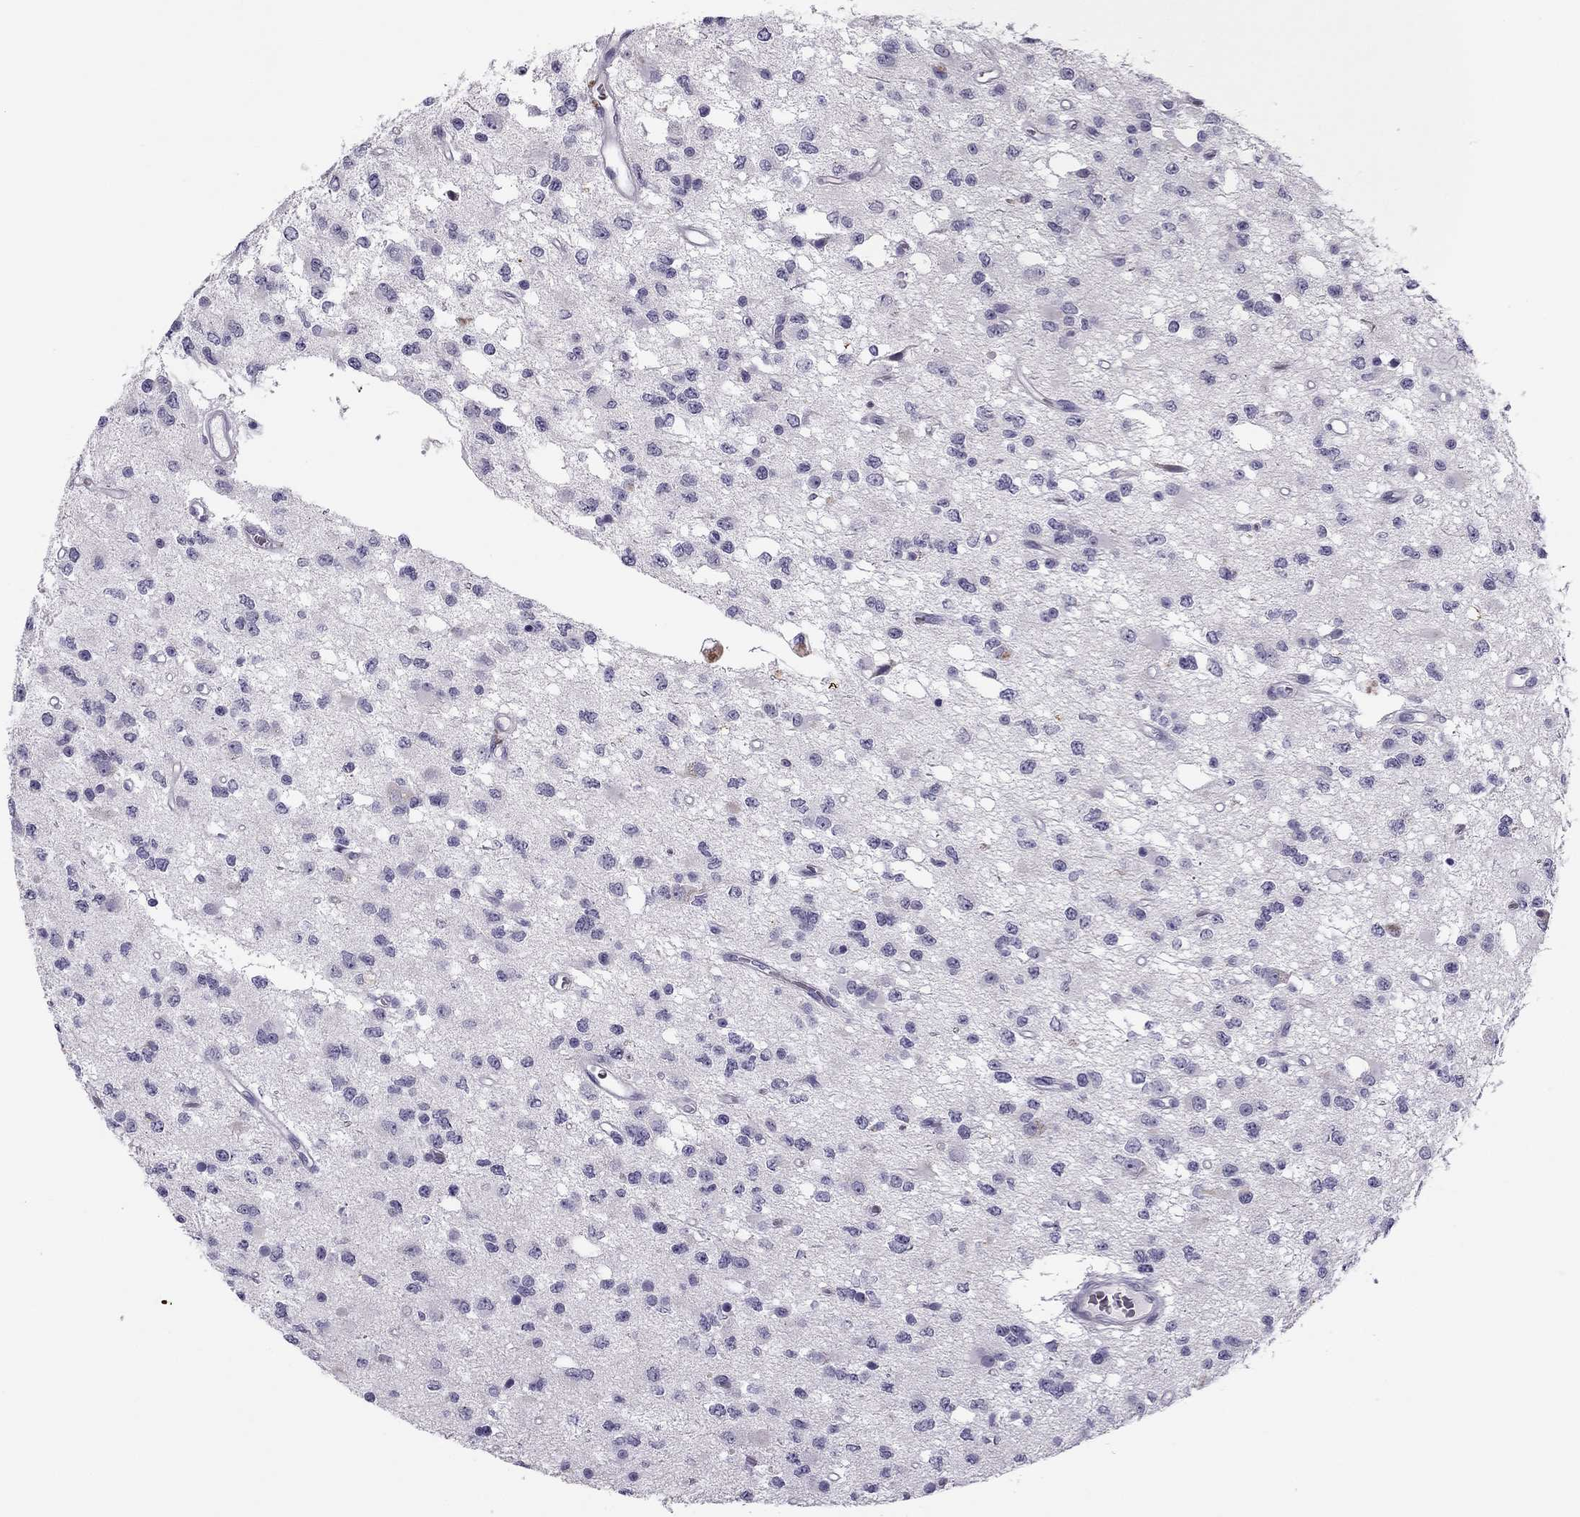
{"staining": {"intensity": "negative", "quantity": "none", "location": "none"}, "tissue": "glioma", "cell_type": "Tumor cells", "image_type": "cancer", "snomed": [{"axis": "morphology", "description": "Glioma, malignant, Low grade"}, {"axis": "topography", "description": "Brain"}], "caption": "Tumor cells show no significant protein expression in malignant glioma (low-grade).", "gene": "MC5R", "patient": {"sex": "female", "age": 45}}